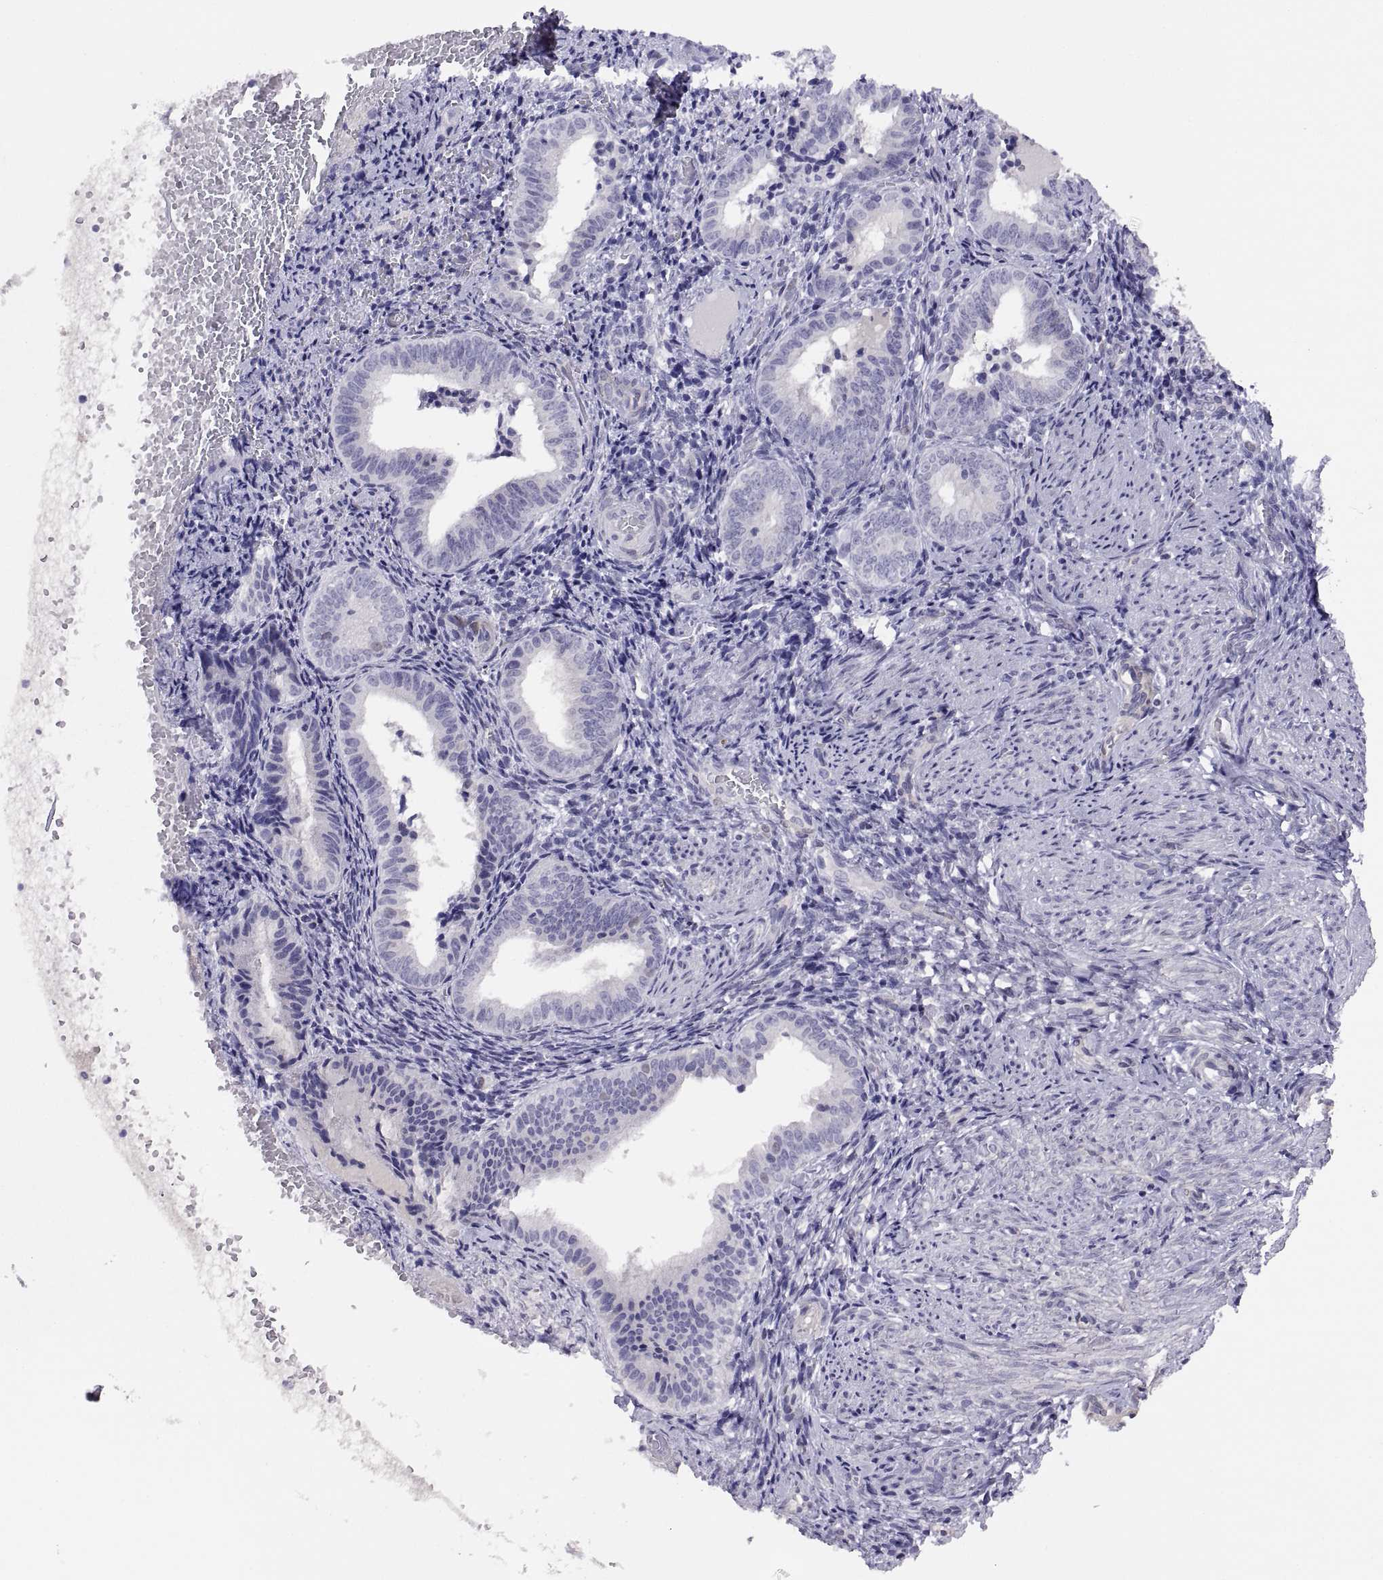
{"staining": {"intensity": "negative", "quantity": "none", "location": "none"}, "tissue": "endometrium", "cell_type": "Cells in endometrial stroma", "image_type": "normal", "snomed": [{"axis": "morphology", "description": "Normal tissue, NOS"}, {"axis": "topography", "description": "Endometrium"}], "caption": "A high-resolution histopathology image shows immunohistochemistry (IHC) staining of normal endometrium, which exhibits no significant expression in cells in endometrial stroma. (DAB (3,3'-diaminobenzidine) immunohistochemistry (IHC), high magnification).", "gene": "STRC", "patient": {"sex": "female", "age": 42}}